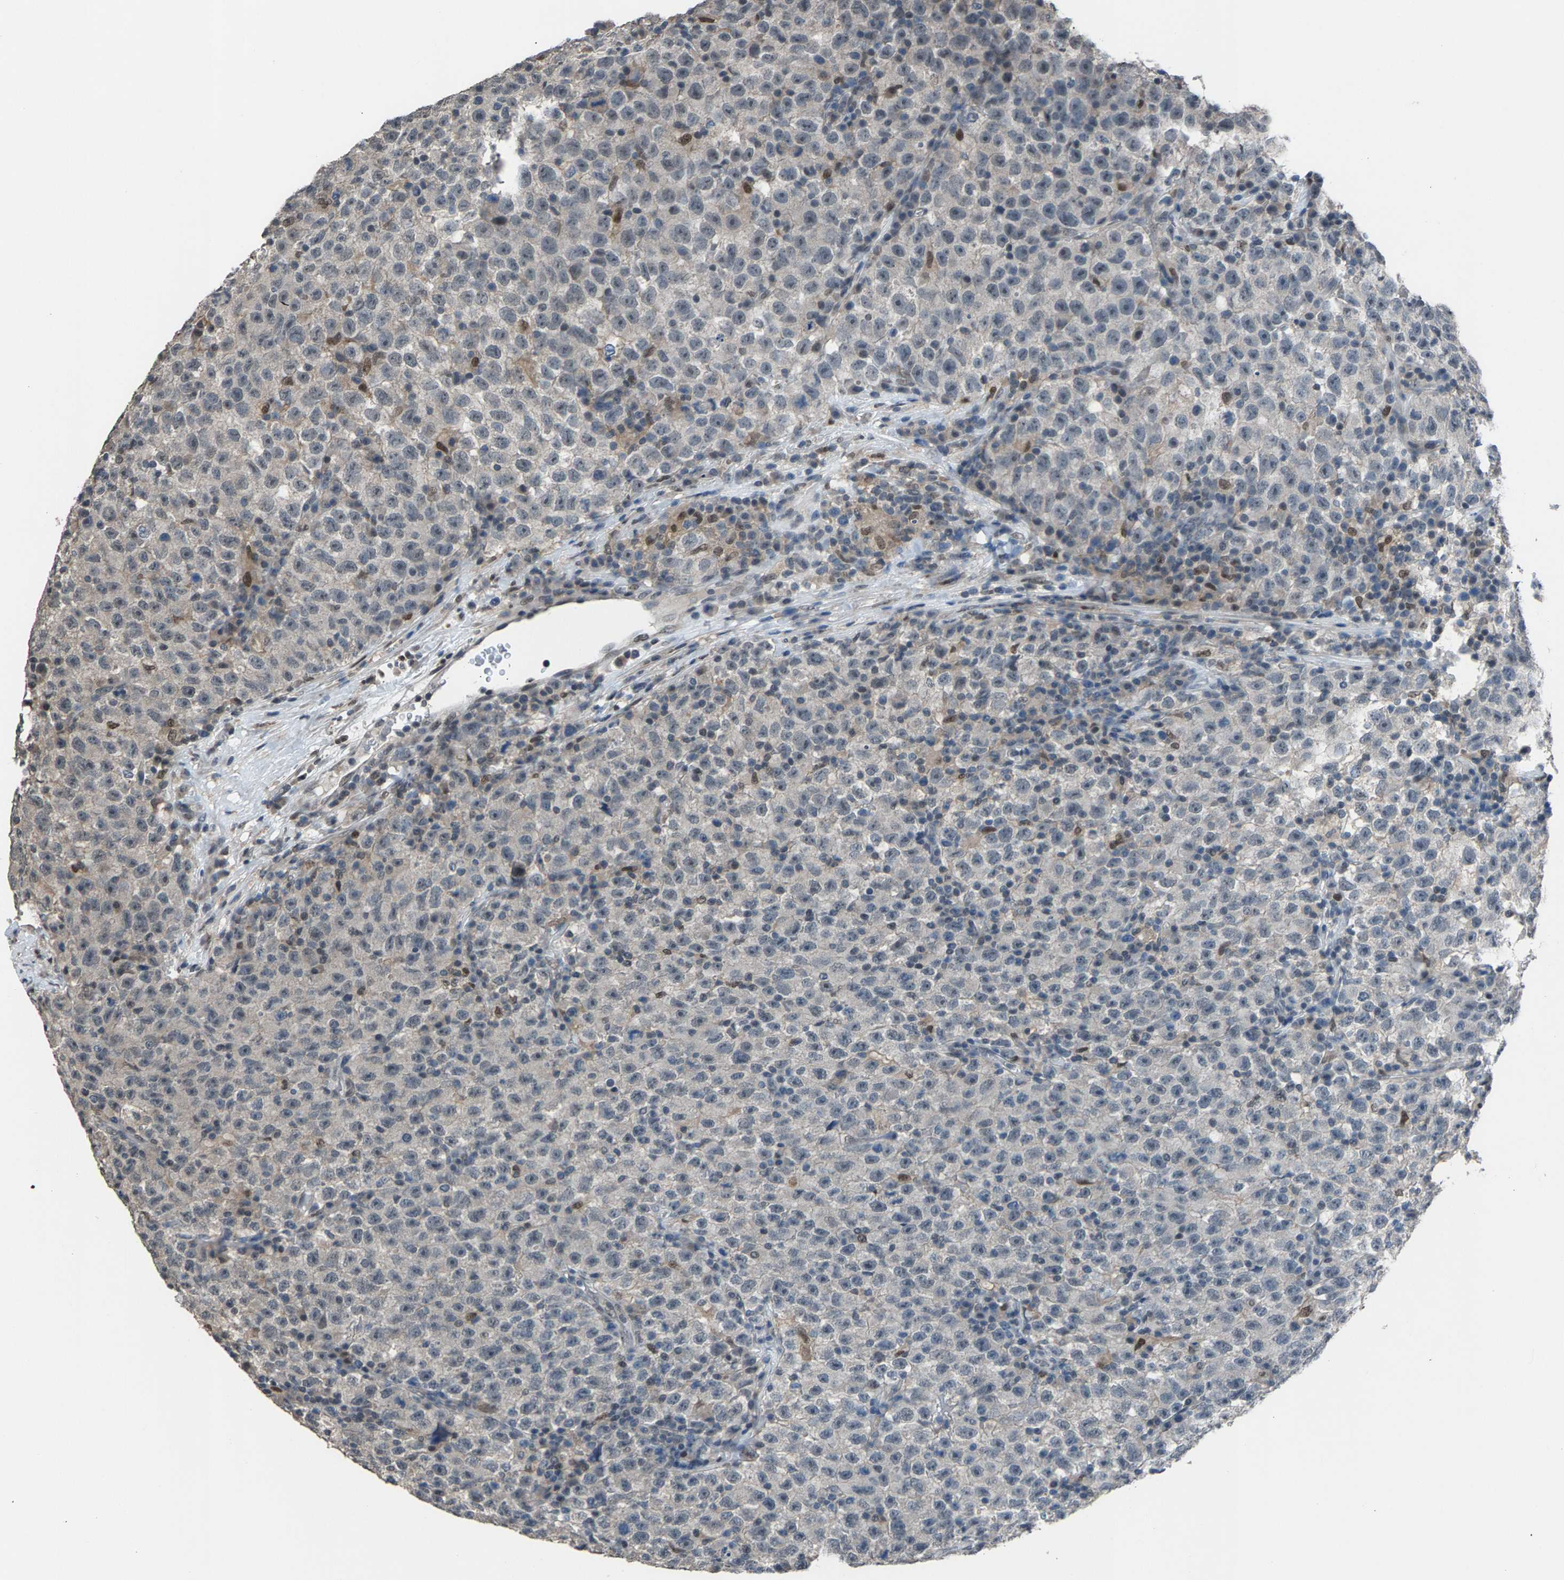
{"staining": {"intensity": "negative", "quantity": "none", "location": "none"}, "tissue": "testis cancer", "cell_type": "Tumor cells", "image_type": "cancer", "snomed": [{"axis": "morphology", "description": "Seminoma, NOS"}, {"axis": "topography", "description": "Testis"}], "caption": "A high-resolution histopathology image shows IHC staining of testis cancer (seminoma), which demonstrates no significant expression in tumor cells. (IHC, brightfield microscopy, high magnification).", "gene": "ZNF276", "patient": {"sex": "male", "age": 22}}